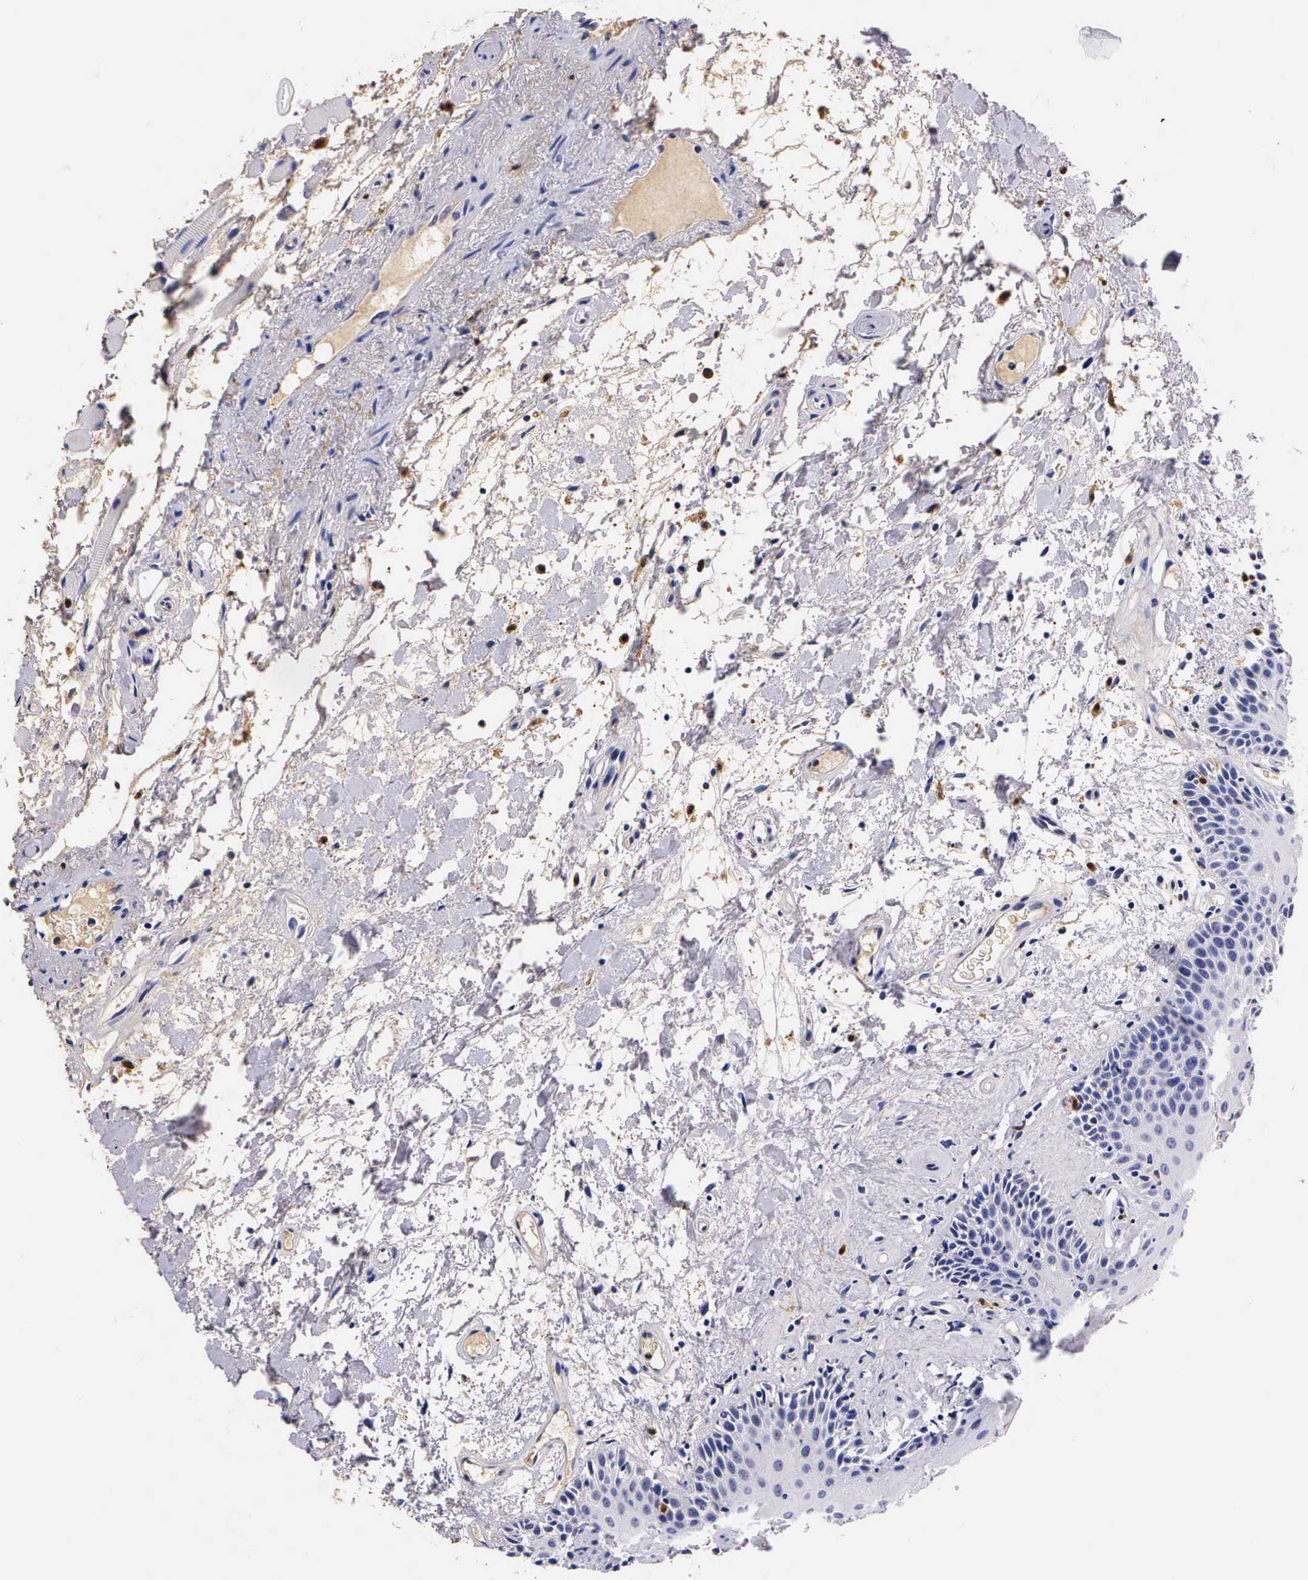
{"staining": {"intensity": "negative", "quantity": "none", "location": "none"}, "tissue": "oral mucosa", "cell_type": "Squamous epithelial cells", "image_type": "normal", "snomed": [{"axis": "morphology", "description": "Normal tissue, NOS"}, {"axis": "topography", "description": "Oral tissue"}], "caption": "Immunohistochemistry micrograph of unremarkable oral mucosa: oral mucosa stained with DAB demonstrates no significant protein positivity in squamous epithelial cells. The staining was performed using DAB to visualize the protein expression in brown, while the nuclei were stained in blue with hematoxylin (Magnification: 20x).", "gene": "RENBP", "patient": {"sex": "female", "age": 79}}